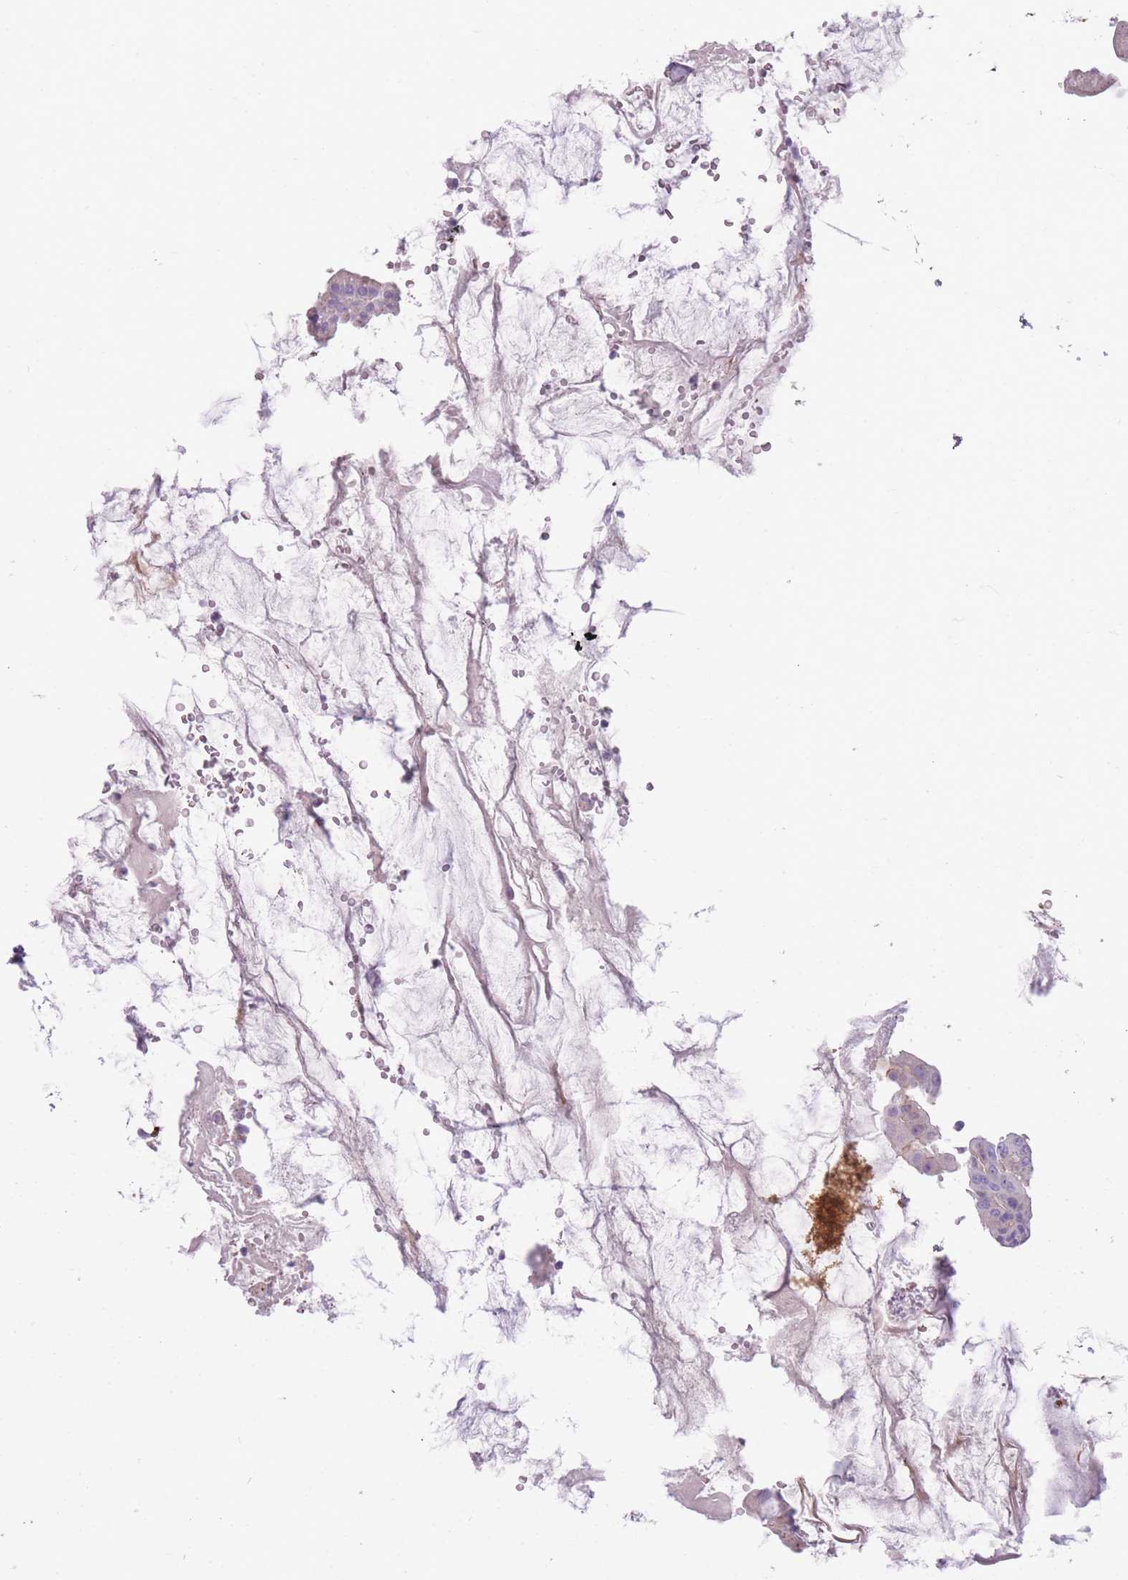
{"staining": {"intensity": "negative", "quantity": "none", "location": "none"}, "tissue": "small intestine", "cell_type": "Glandular cells", "image_type": "normal", "snomed": [{"axis": "morphology", "description": "Normal tissue, NOS"}, {"axis": "topography", "description": "Small intestine"}], "caption": "The photomicrograph shows no staining of glandular cells in unremarkable small intestine.", "gene": "GNAT1", "patient": {"sex": "female", "age": 68}}